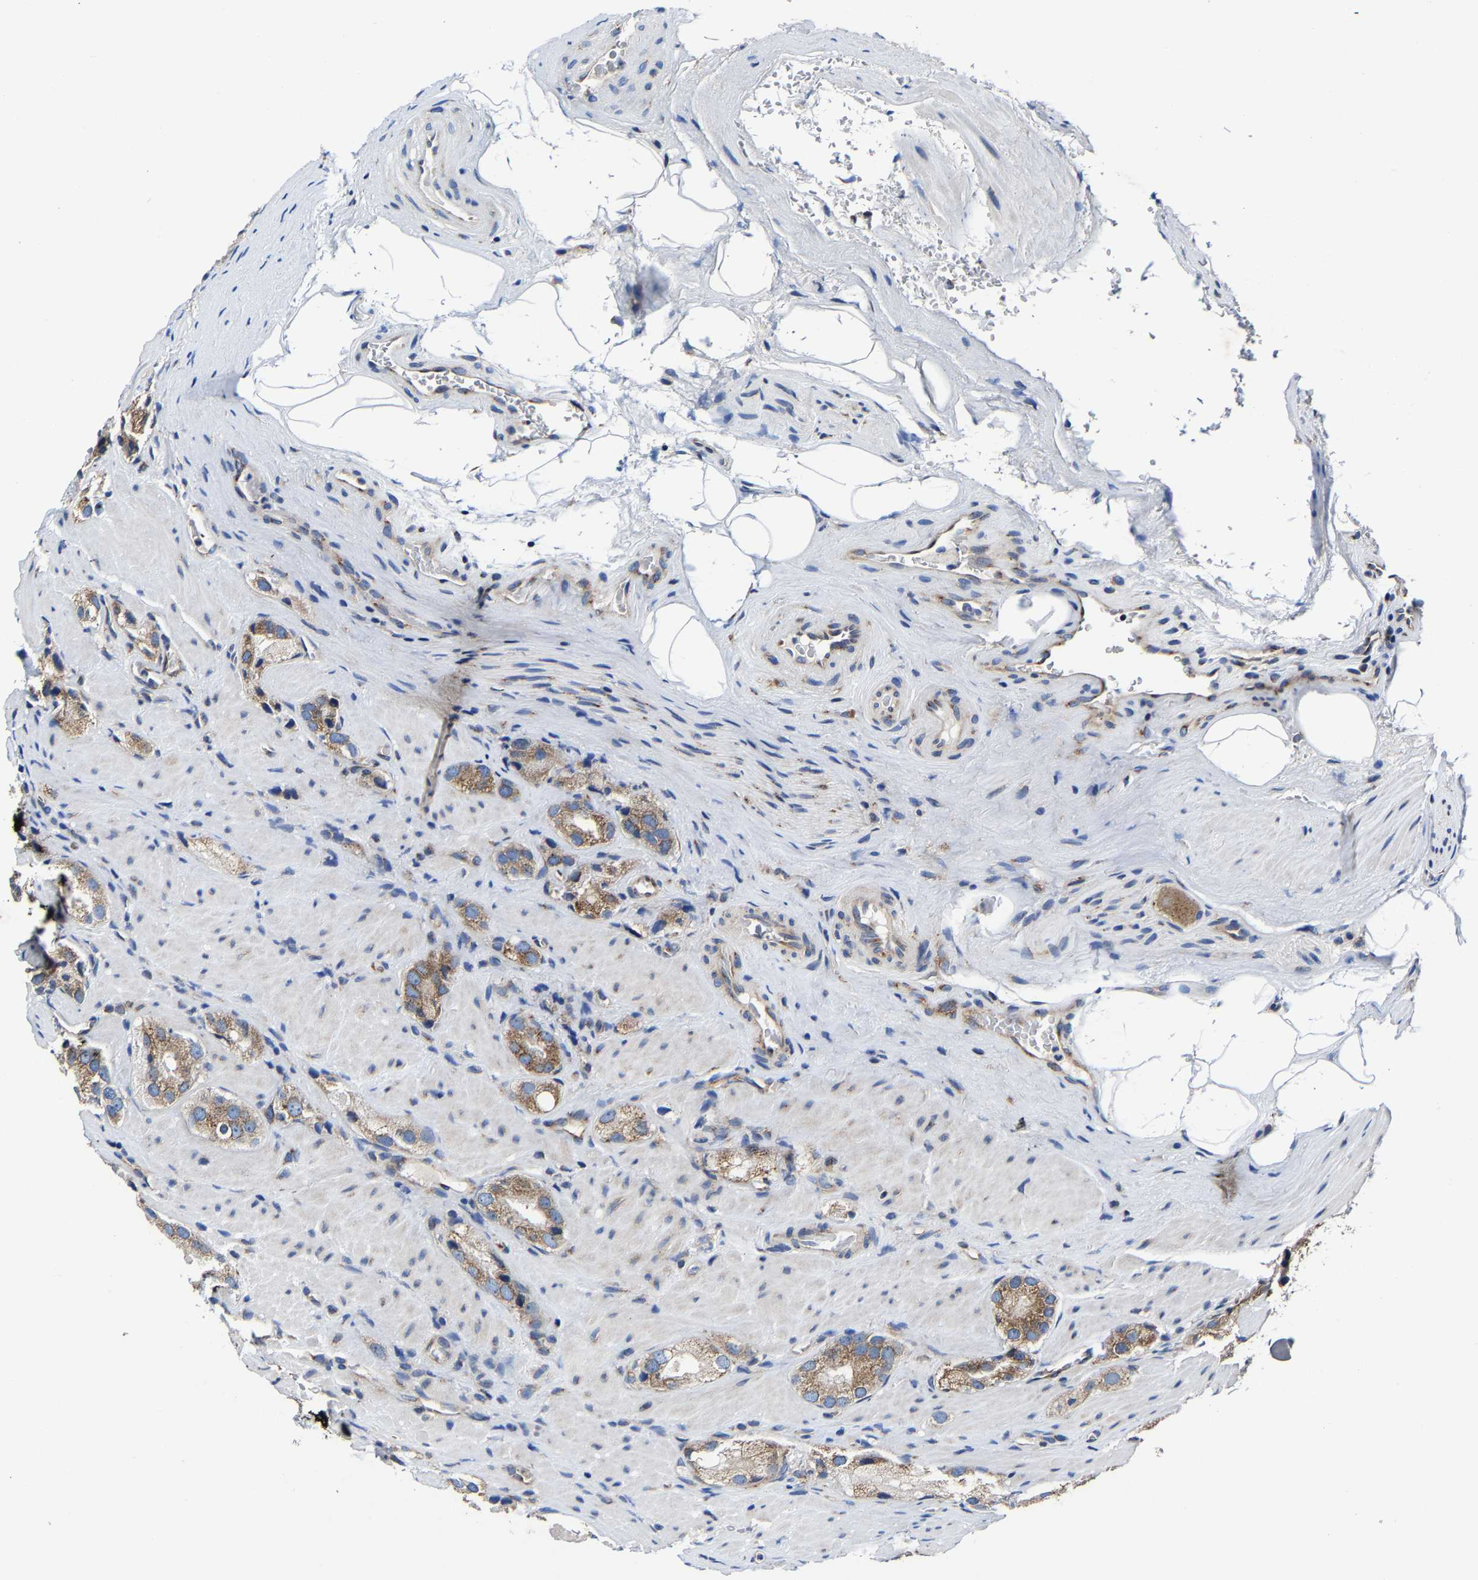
{"staining": {"intensity": "moderate", "quantity": ">75%", "location": "cytoplasmic/membranous"}, "tissue": "prostate cancer", "cell_type": "Tumor cells", "image_type": "cancer", "snomed": [{"axis": "morphology", "description": "Adenocarcinoma, High grade"}, {"axis": "topography", "description": "Prostate"}], "caption": "Immunohistochemical staining of human high-grade adenocarcinoma (prostate) displays medium levels of moderate cytoplasmic/membranous protein positivity in approximately >75% of tumor cells. (DAB (3,3'-diaminobenzidine) = brown stain, brightfield microscopy at high magnification).", "gene": "EBAG9", "patient": {"sex": "male", "age": 63}}